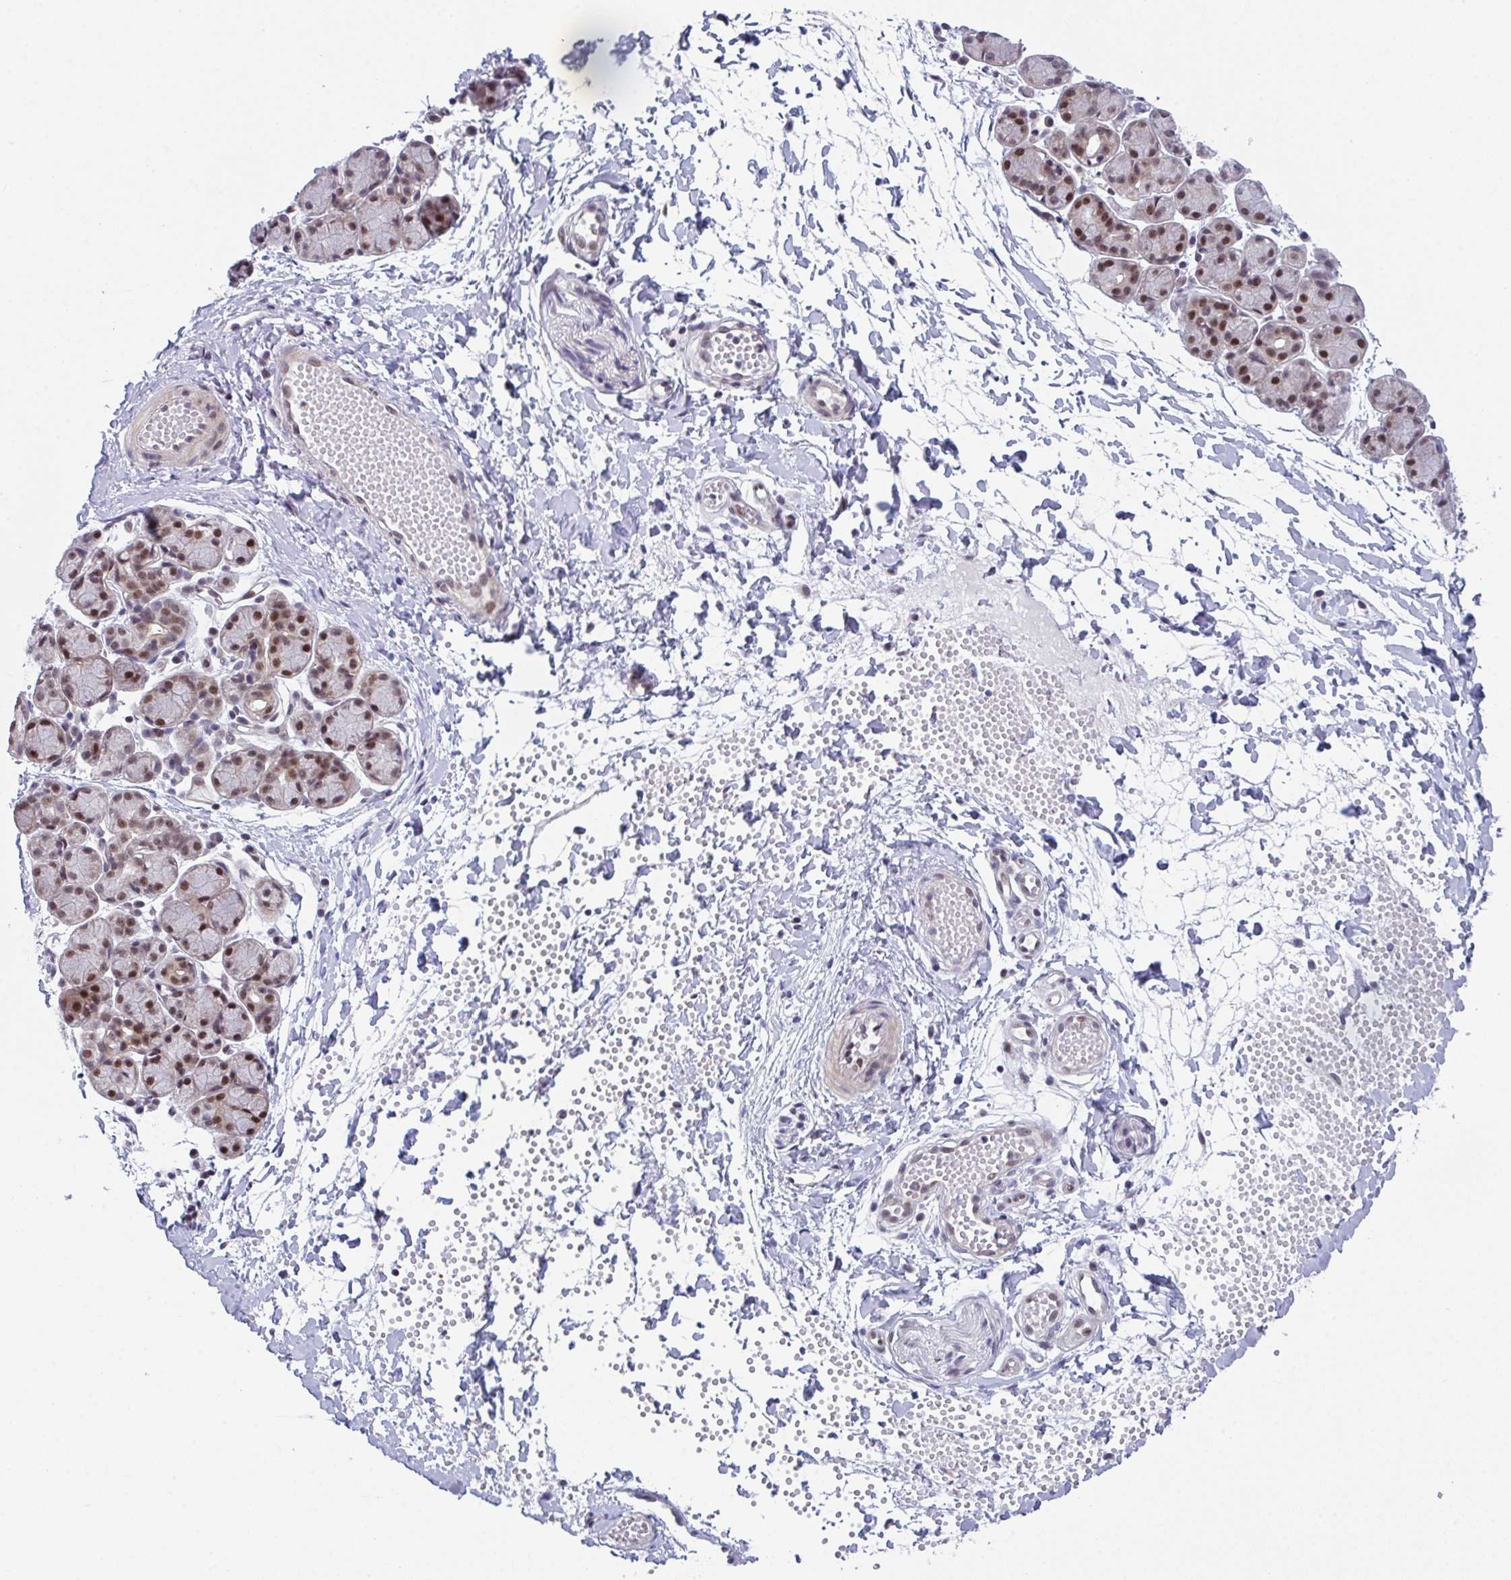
{"staining": {"intensity": "moderate", "quantity": "25%-75%", "location": "cytoplasmic/membranous,nuclear"}, "tissue": "salivary gland", "cell_type": "Glandular cells", "image_type": "normal", "snomed": [{"axis": "morphology", "description": "Normal tissue, NOS"}, {"axis": "morphology", "description": "Inflammation, NOS"}, {"axis": "topography", "description": "Lymph node"}, {"axis": "topography", "description": "Salivary gland"}], "caption": "Protein expression analysis of benign salivary gland reveals moderate cytoplasmic/membranous,nuclear staining in approximately 25%-75% of glandular cells. Nuclei are stained in blue.", "gene": "RBM18", "patient": {"sex": "male", "age": 3}}